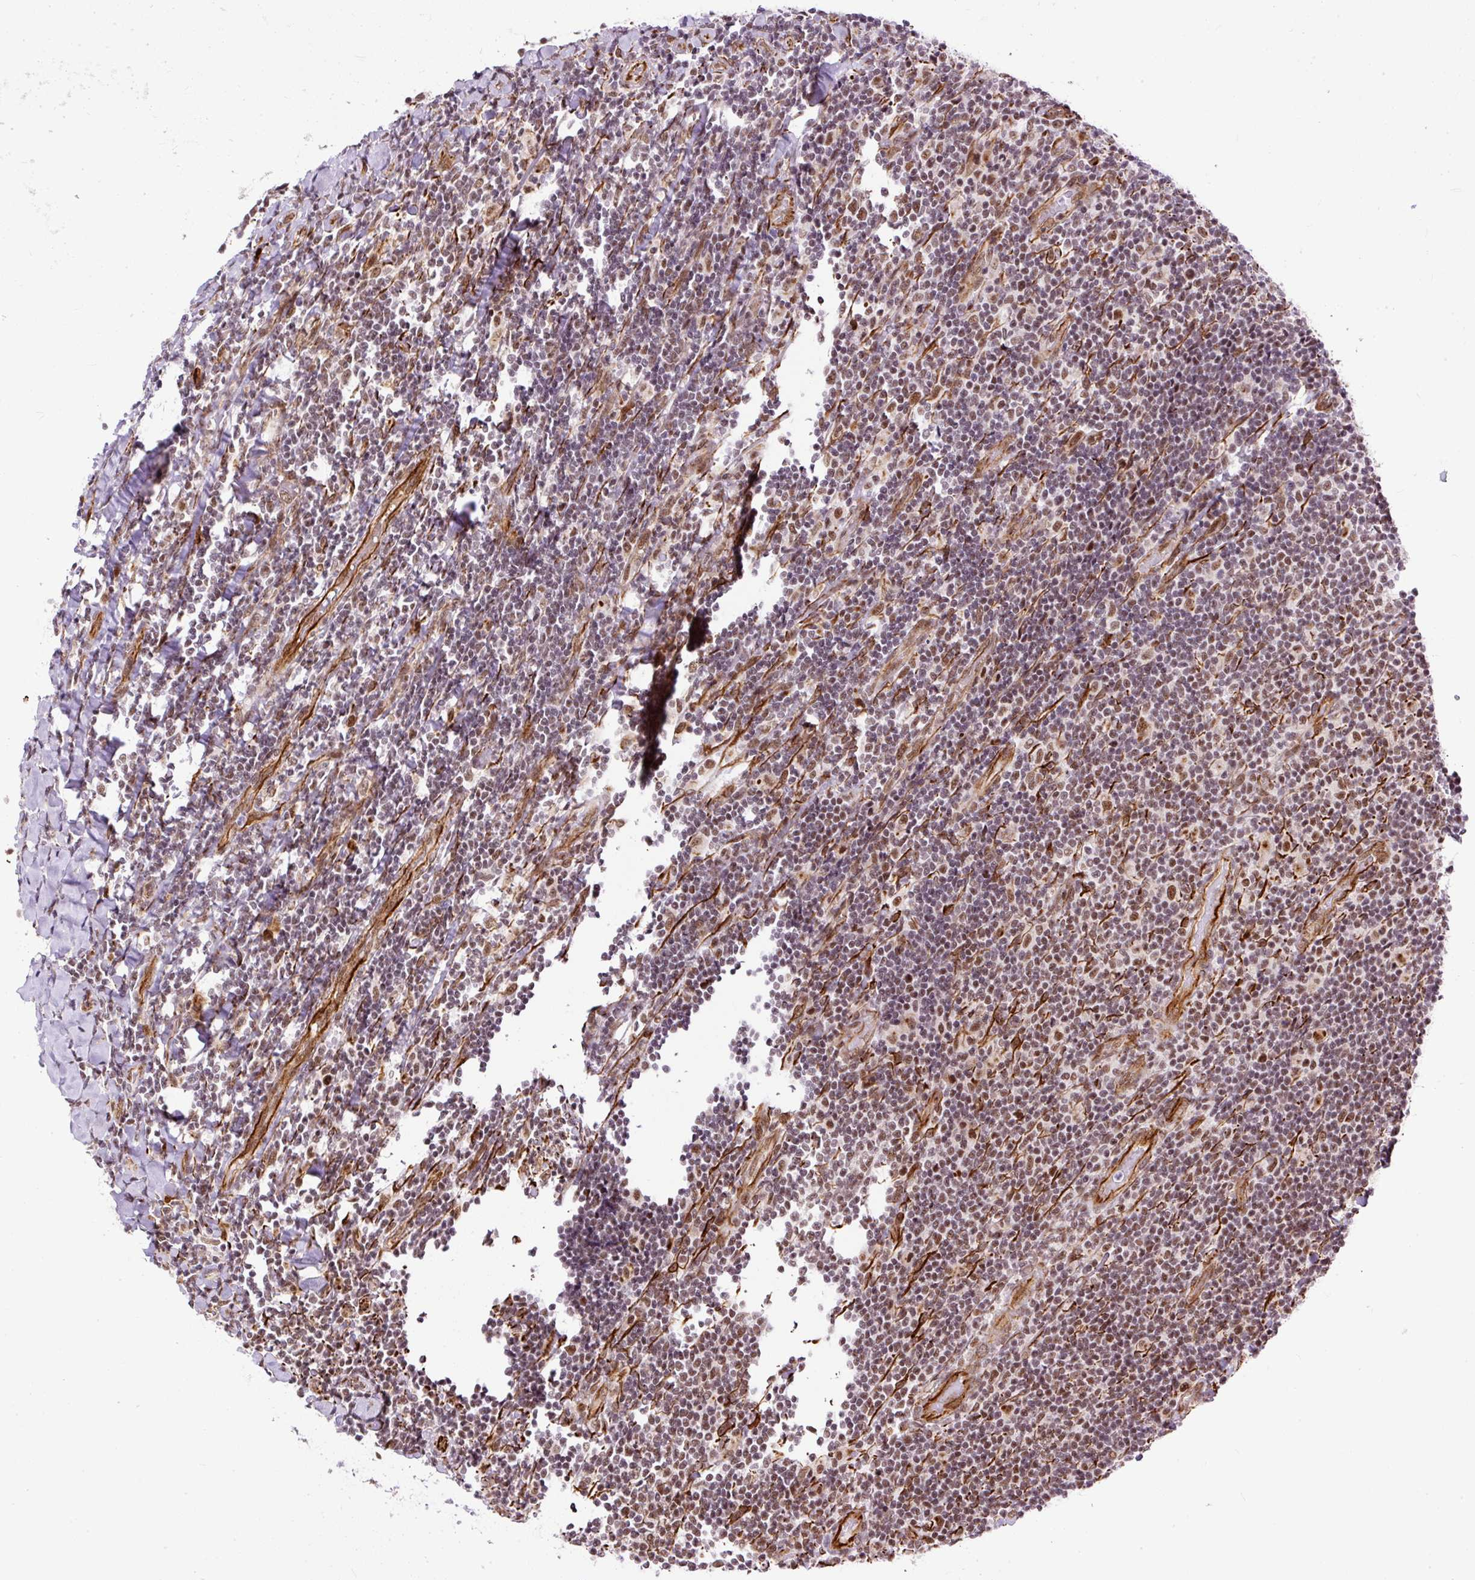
{"staining": {"intensity": "moderate", "quantity": "25%-75%", "location": "nuclear"}, "tissue": "lymphoma", "cell_type": "Tumor cells", "image_type": "cancer", "snomed": [{"axis": "morphology", "description": "Malignant lymphoma, non-Hodgkin's type, Low grade"}, {"axis": "topography", "description": "Lymph node"}], "caption": "Tumor cells exhibit medium levels of moderate nuclear positivity in about 25%-75% of cells in low-grade malignant lymphoma, non-Hodgkin's type.", "gene": "LUC7L2", "patient": {"sex": "male", "age": 52}}